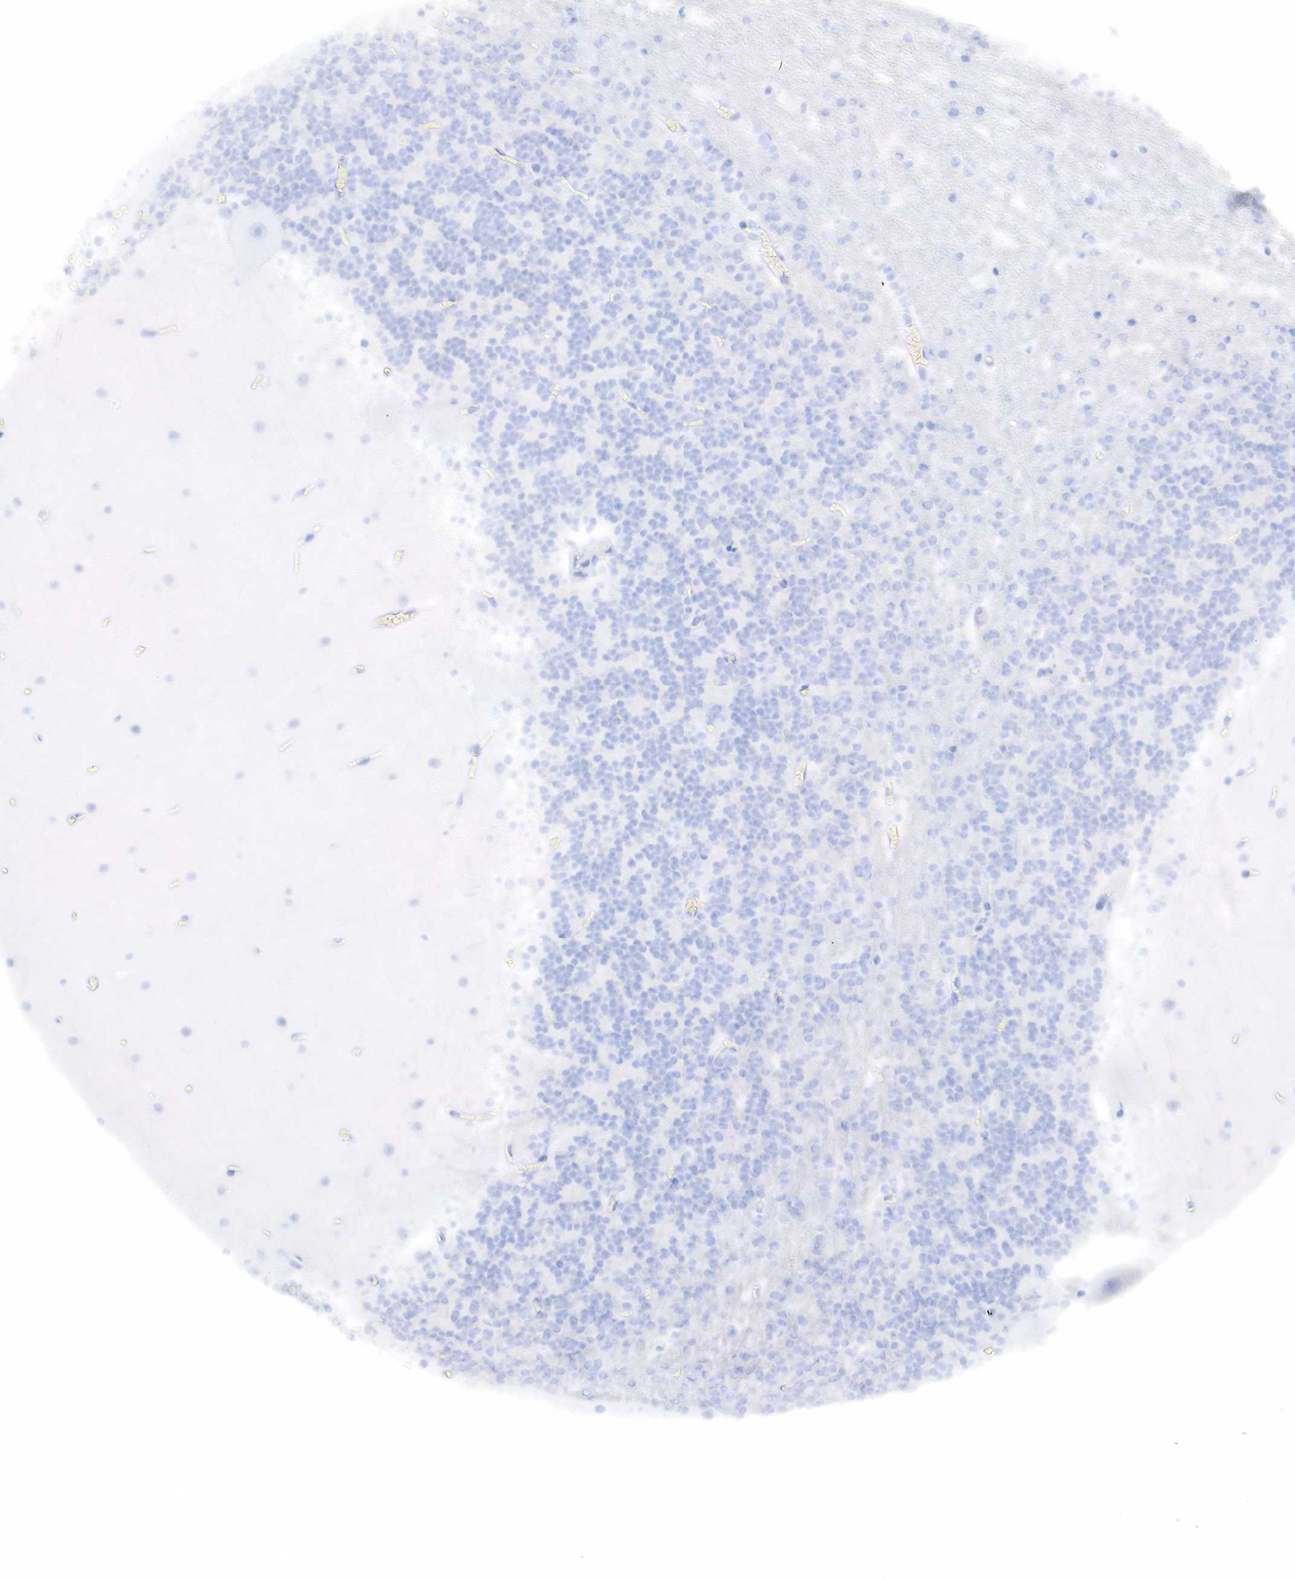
{"staining": {"intensity": "negative", "quantity": "none", "location": "none"}, "tissue": "cerebellum", "cell_type": "Cells in granular layer", "image_type": "normal", "snomed": [{"axis": "morphology", "description": "Normal tissue, NOS"}, {"axis": "topography", "description": "Cerebellum"}], "caption": "Benign cerebellum was stained to show a protein in brown. There is no significant expression in cells in granular layer. (DAB immunohistochemistry, high magnification).", "gene": "CD79A", "patient": {"sex": "male", "age": 45}}